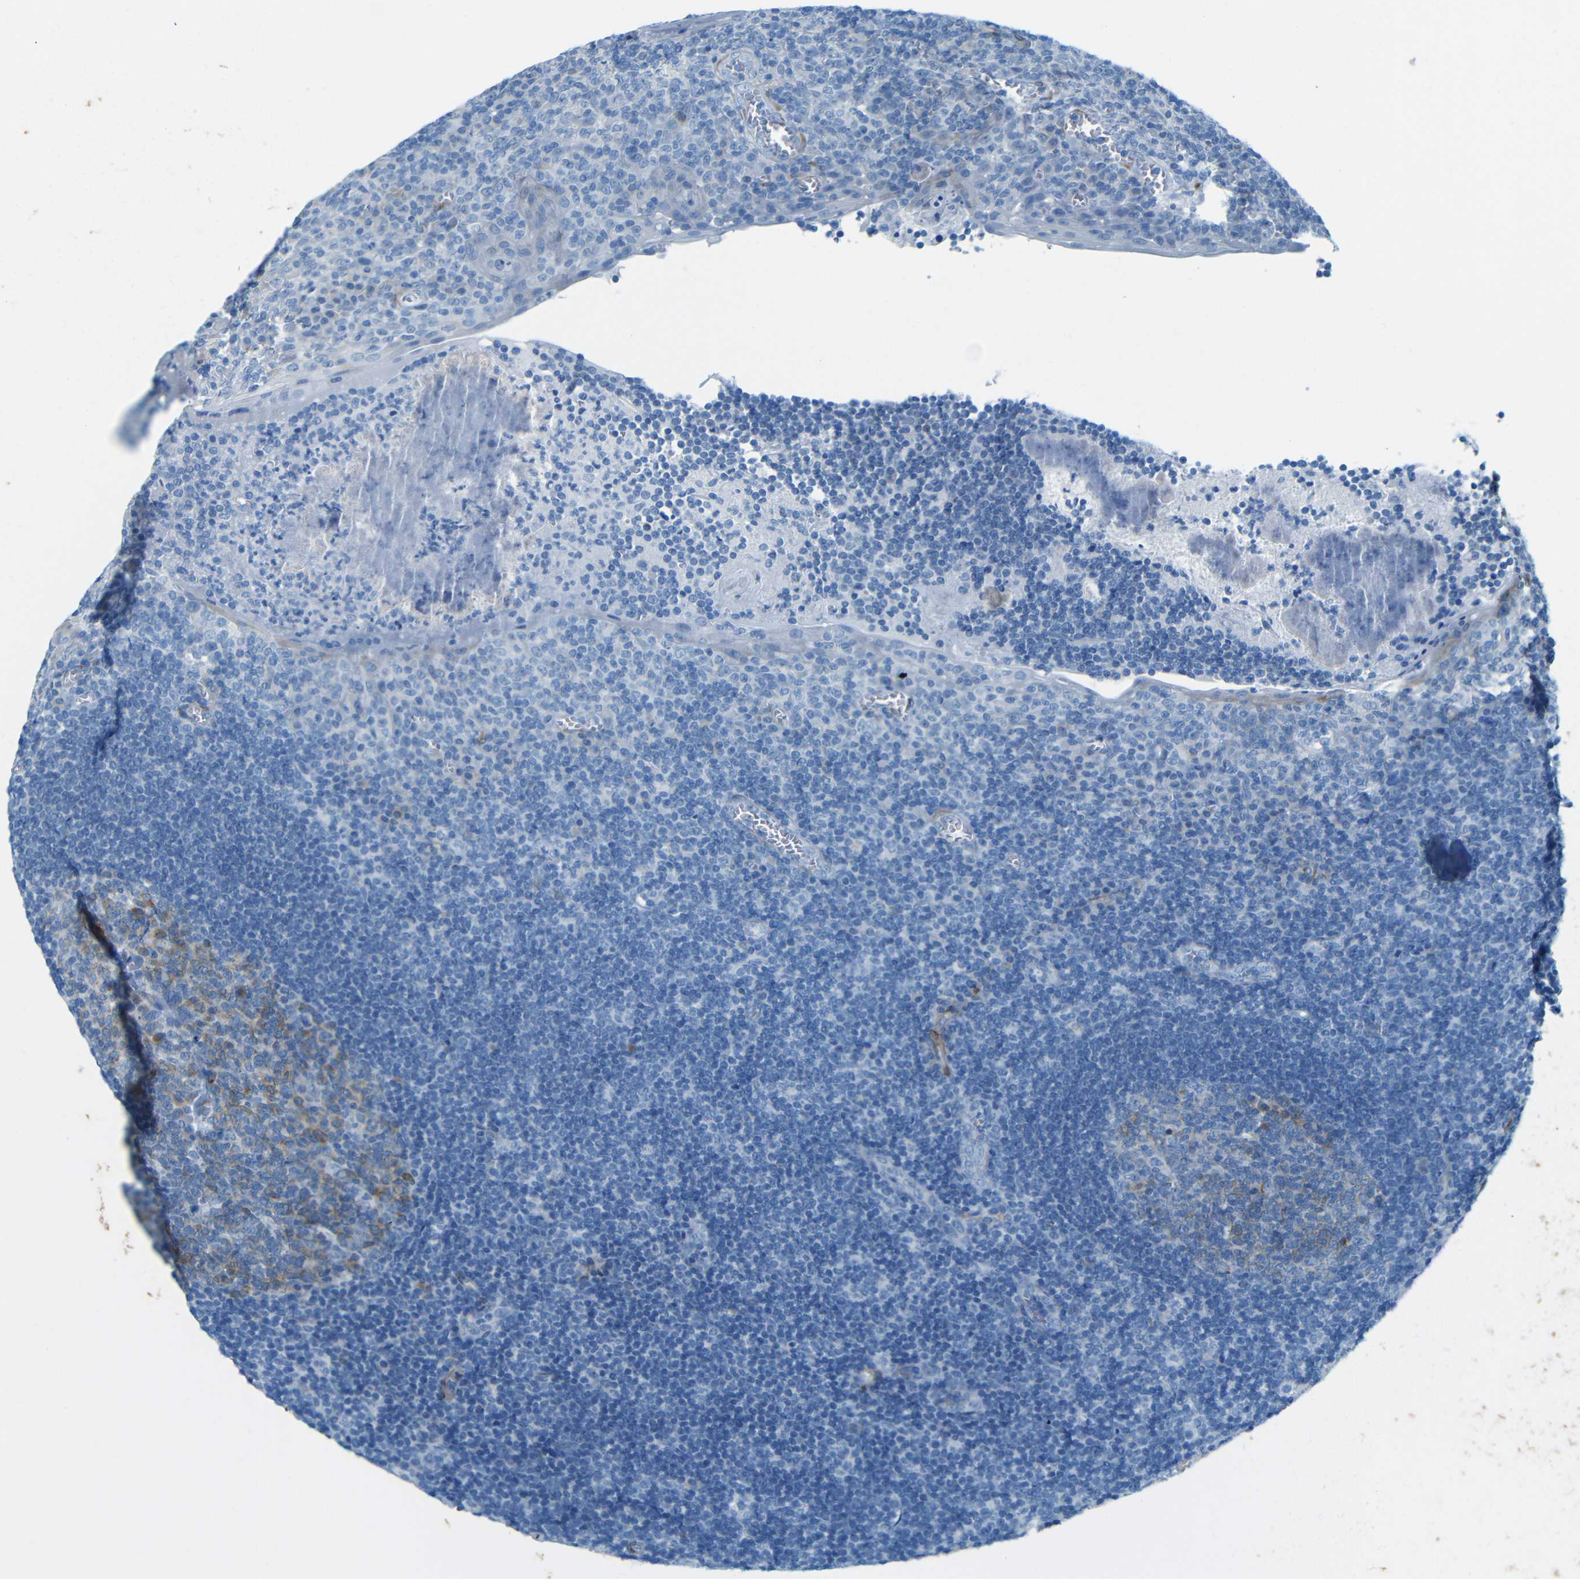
{"staining": {"intensity": "weak", "quantity": "<25%", "location": "cytoplasmic/membranous"}, "tissue": "tonsil", "cell_type": "Germinal center cells", "image_type": "normal", "snomed": [{"axis": "morphology", "description": "Normal tissue, NOS"}, {"axis": "topography", "description": "Tonsil"}], "caption": "A histopathology image of tonsil stained for a protein exhibits no brown staining in germinal center cells. (DAB IHC with hematoxylin counter stain).", "gene": "MAP2", "patient": {"sex": "male", "age": 37}}